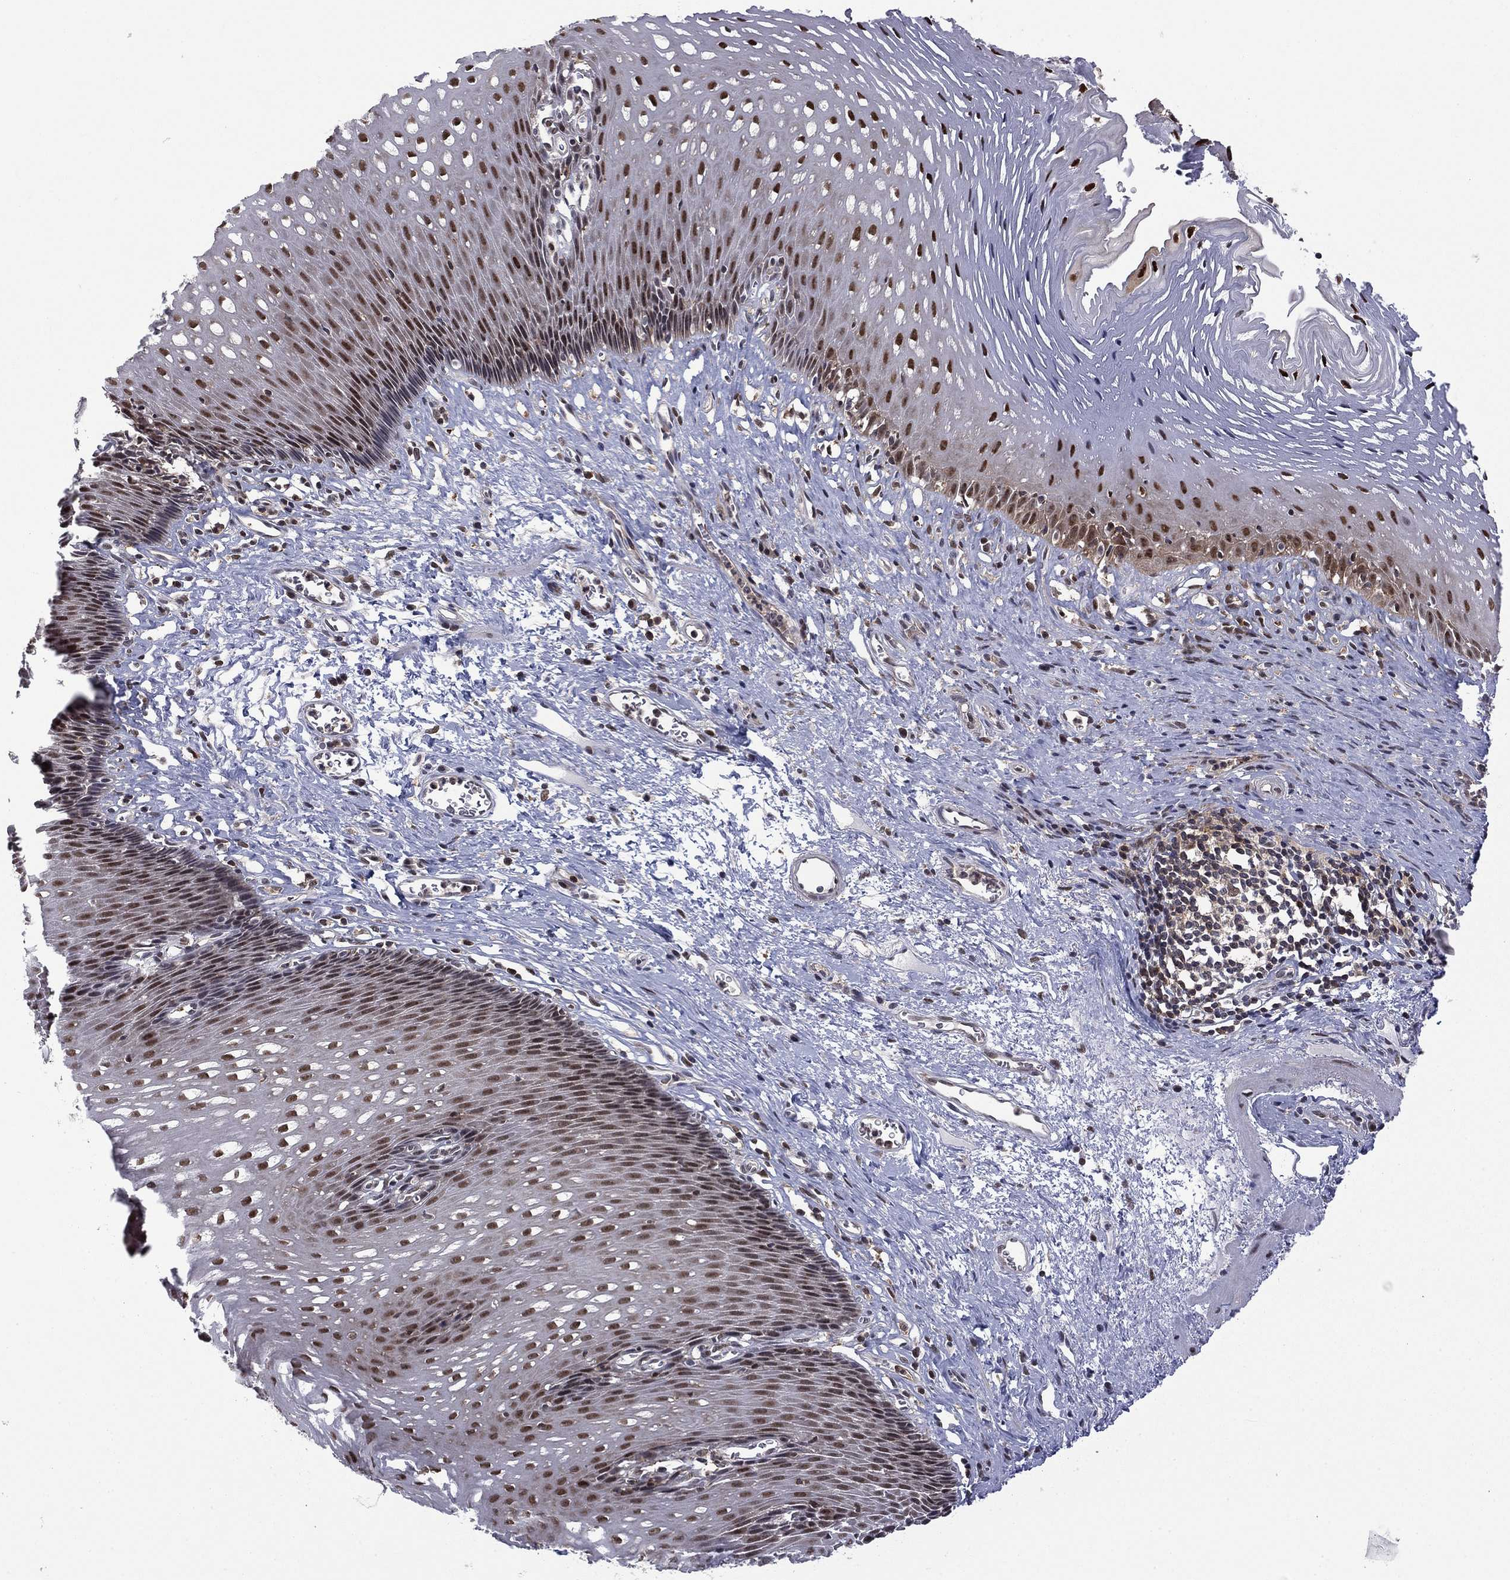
{"staining": {"intensity": "moderate", "quantity": "25%-75%", "location": "nuclear"}, "tissue": "esophagus", "cell_type": "Squamous epithelial cells", "image_type": "normal", "snomed": [{"axis": "morphology", "description": "Normal tissue, NOS"}, {"axis": "morphology", "description": "Adenocarcinoma, NOS"}, {"axis": "topography", "description": "Esophagus"}, {"axis": "topography", "description": "Stomach, upper"}], "caption": "Immunohistochemistry photomicrograph of normal esophagus: human esophagus stained using IHC reveals medium levels of moderate protein expression localized specifically in the nuclear of squamous epithelial cells, appearing as a nuclear brown color.", "gene": "PSMD2", "patient": {"sex": "male", "age": 74}}